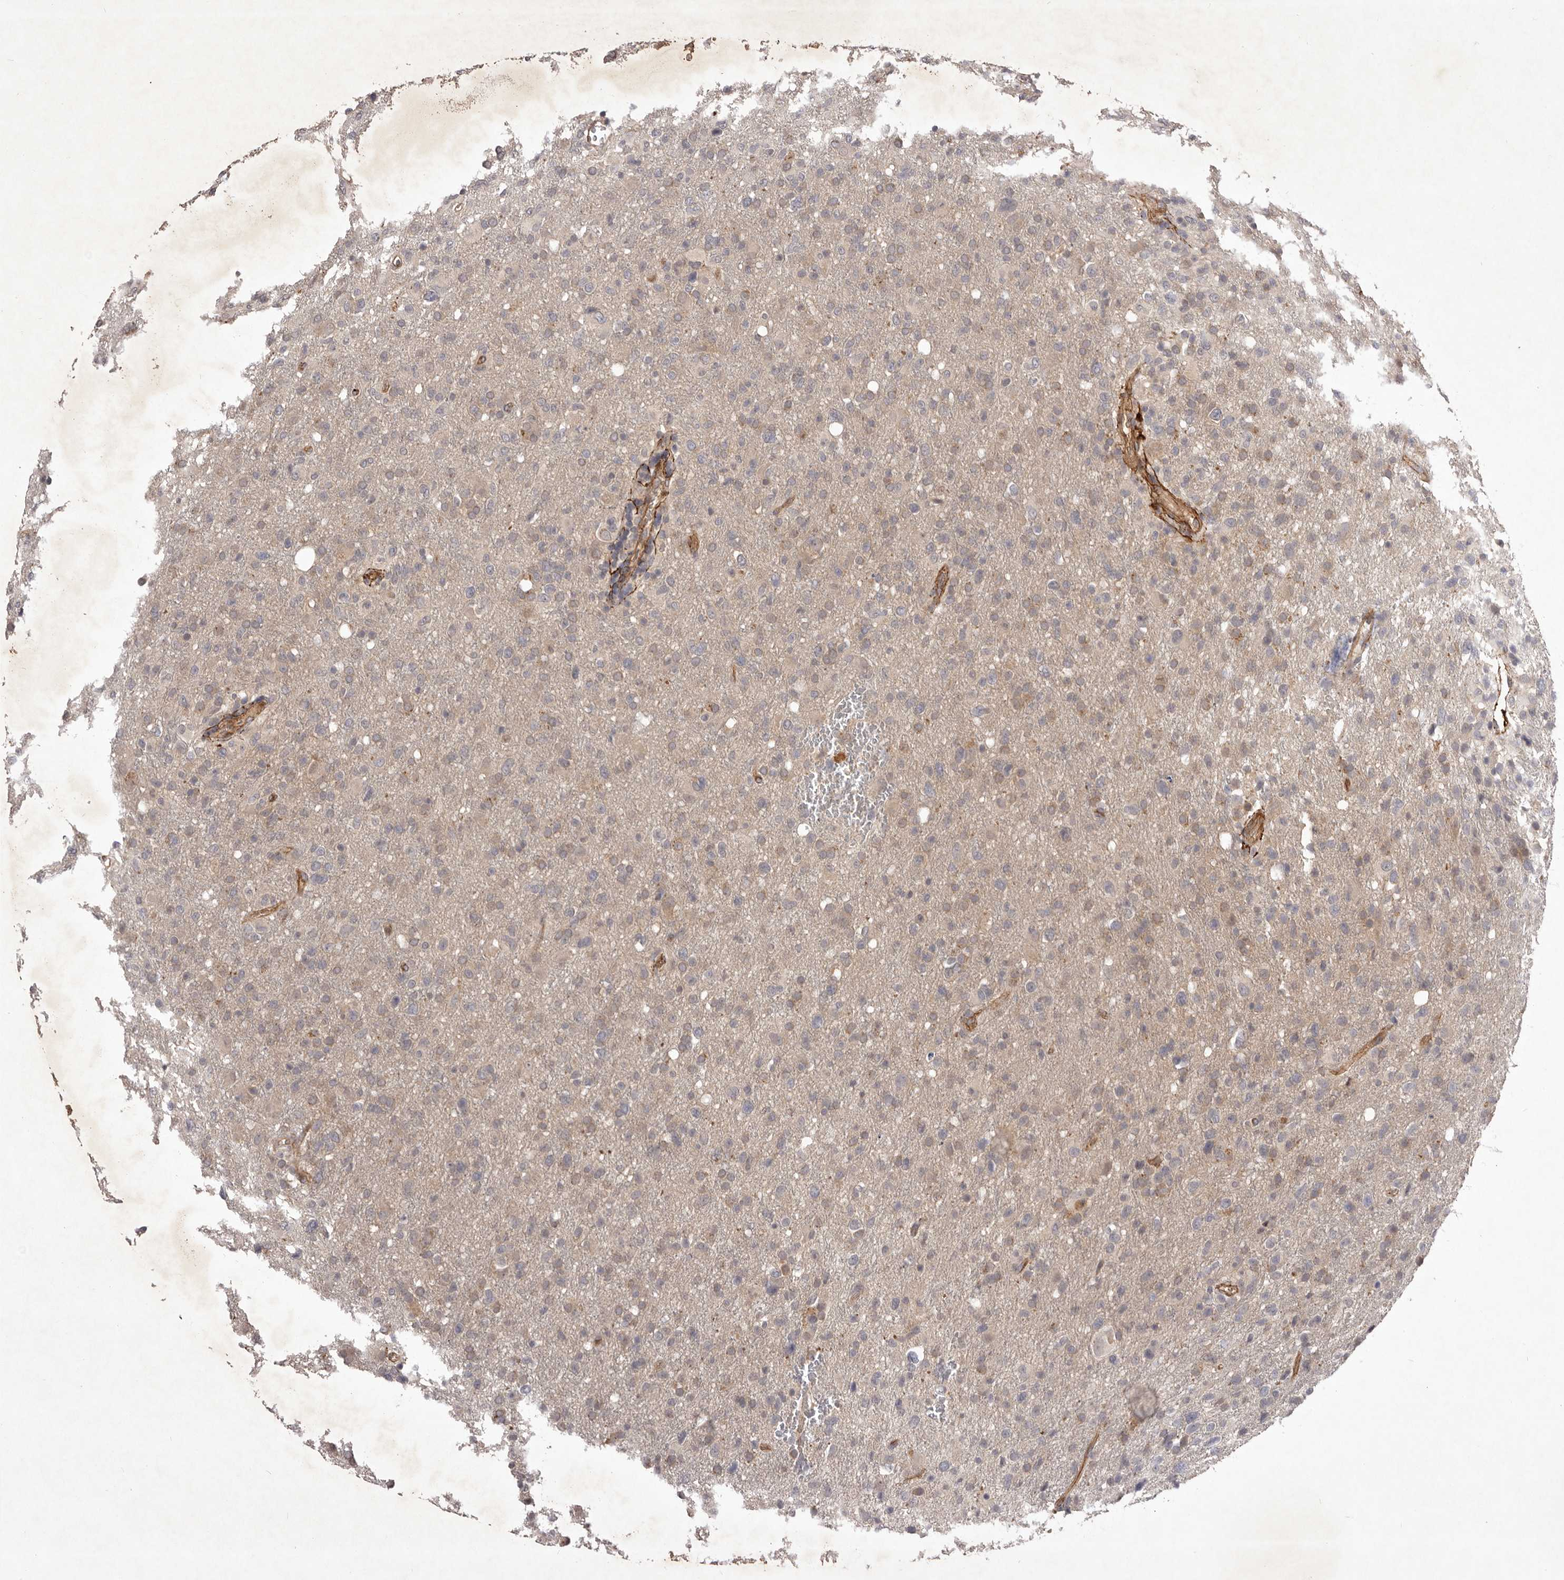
{"staining": {"intensity": "weak", "quantity": "<25%", "location": "cytoplasmic/membranous"}, "tissue": "glioma", "cell_type": "Tumor cells", "image_type": "cancer", "snomed": [{"axis": "morphology", "description": "Glioma, malignant, High grade"}, {"axis": "topography", "description": "Brain"}], "caption": "Immunohistochemical staining of human malignant high-grade glioma reveals no significant staining in tumor cells.", "gene": "HBS1L", "patient": {"sex": "female", "age": 57}}